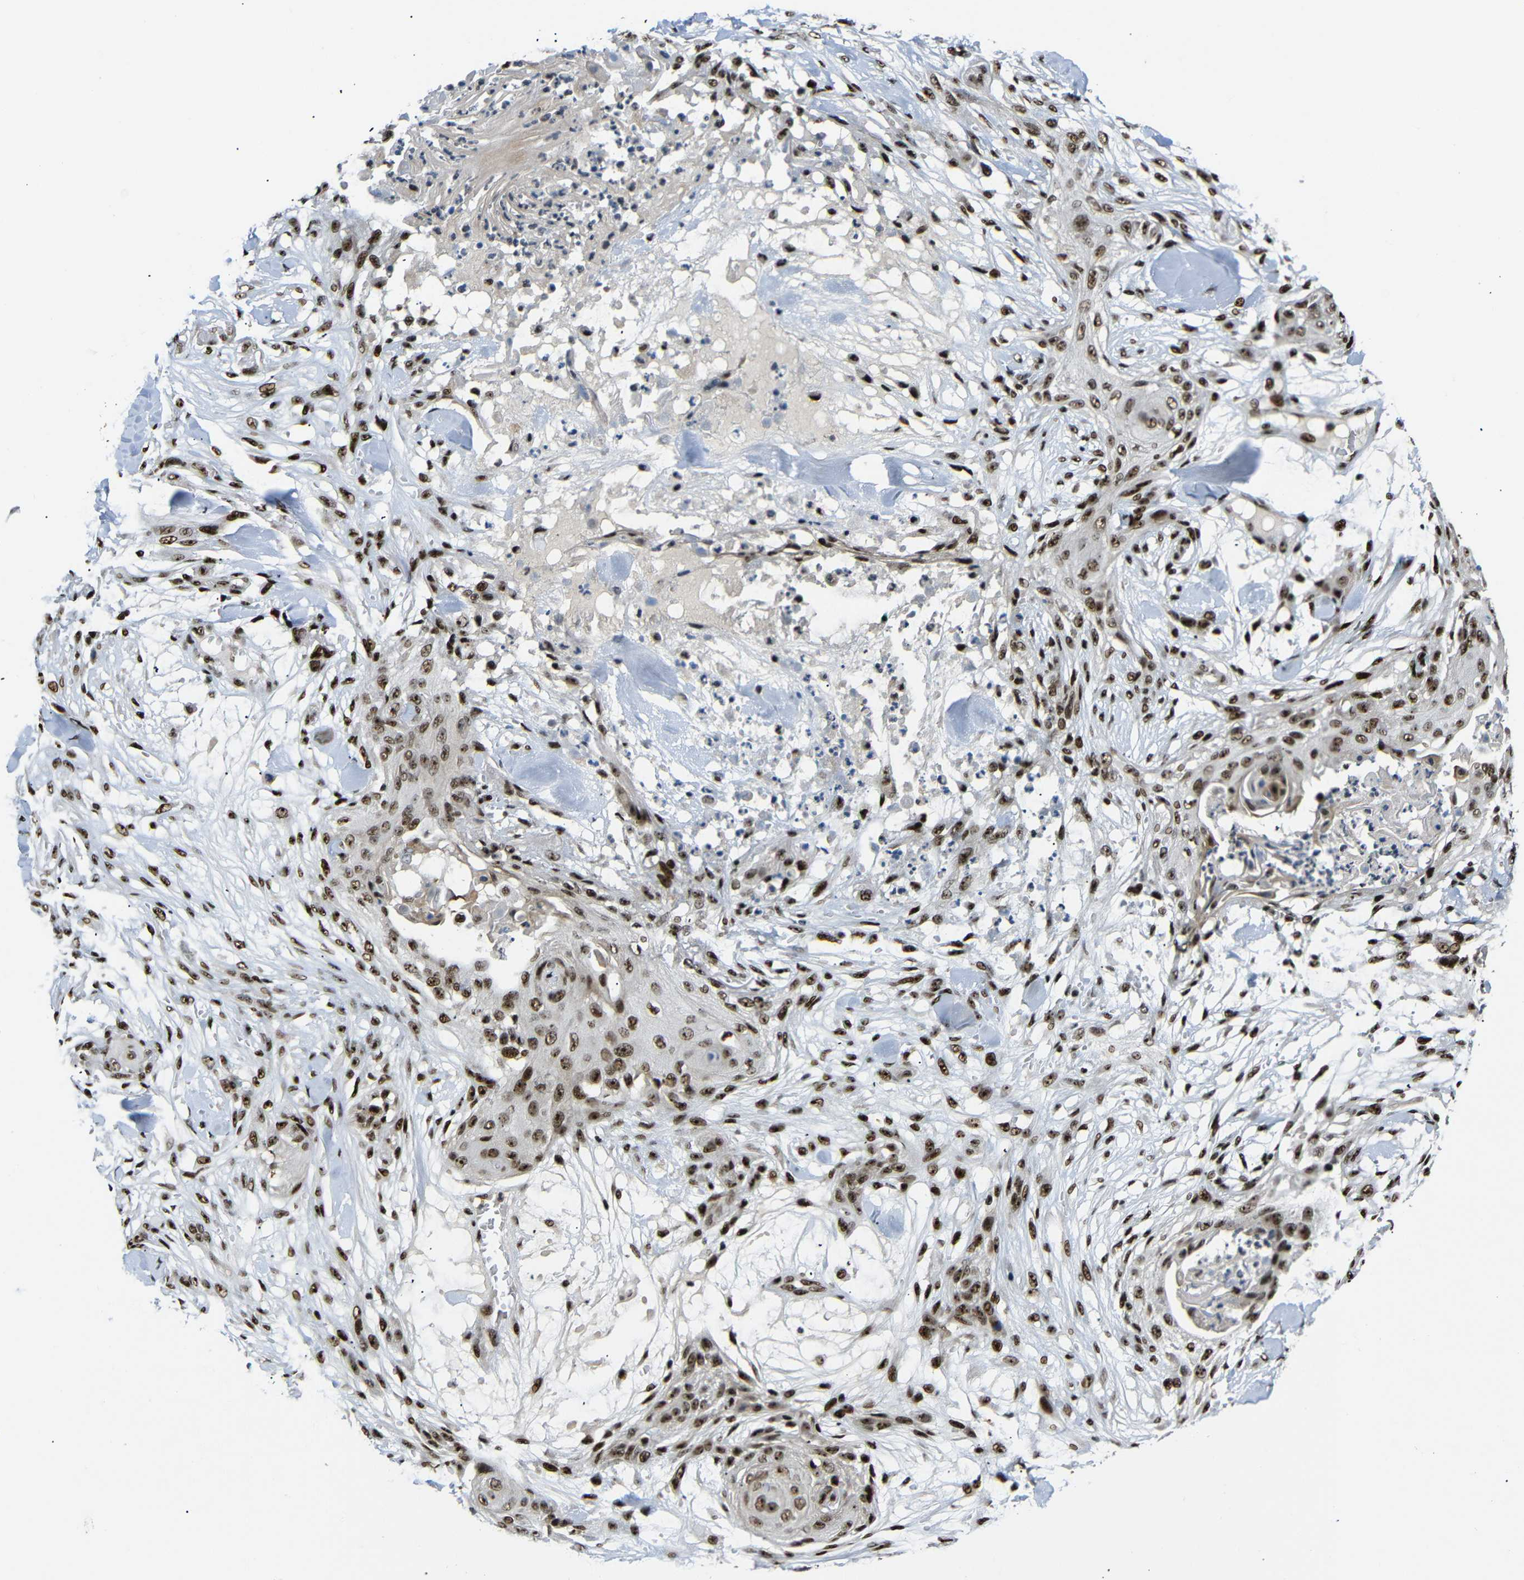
{"staining": {"intensity": "moderate", "quantity": ">75%", "location": "nuclear"}, "tissue": "skin cancer", "cell_type": "Tumor cells", "image_type": "cancer", "snomed": [{"axis": "morphology", "description": "Squamous cell carcinoma, NOS"}, {"axis": "topography", "description": "Skin"}], "caption": "High-power microscopy captured an immunohistochemistry (IHC) image of skin cancer (squamous cell carcinoma), revealing moderate nuclear staining in about >75% of tumor cells.", "gene": "SETDB2", "patient": {"sex": "female", "age": 59}}